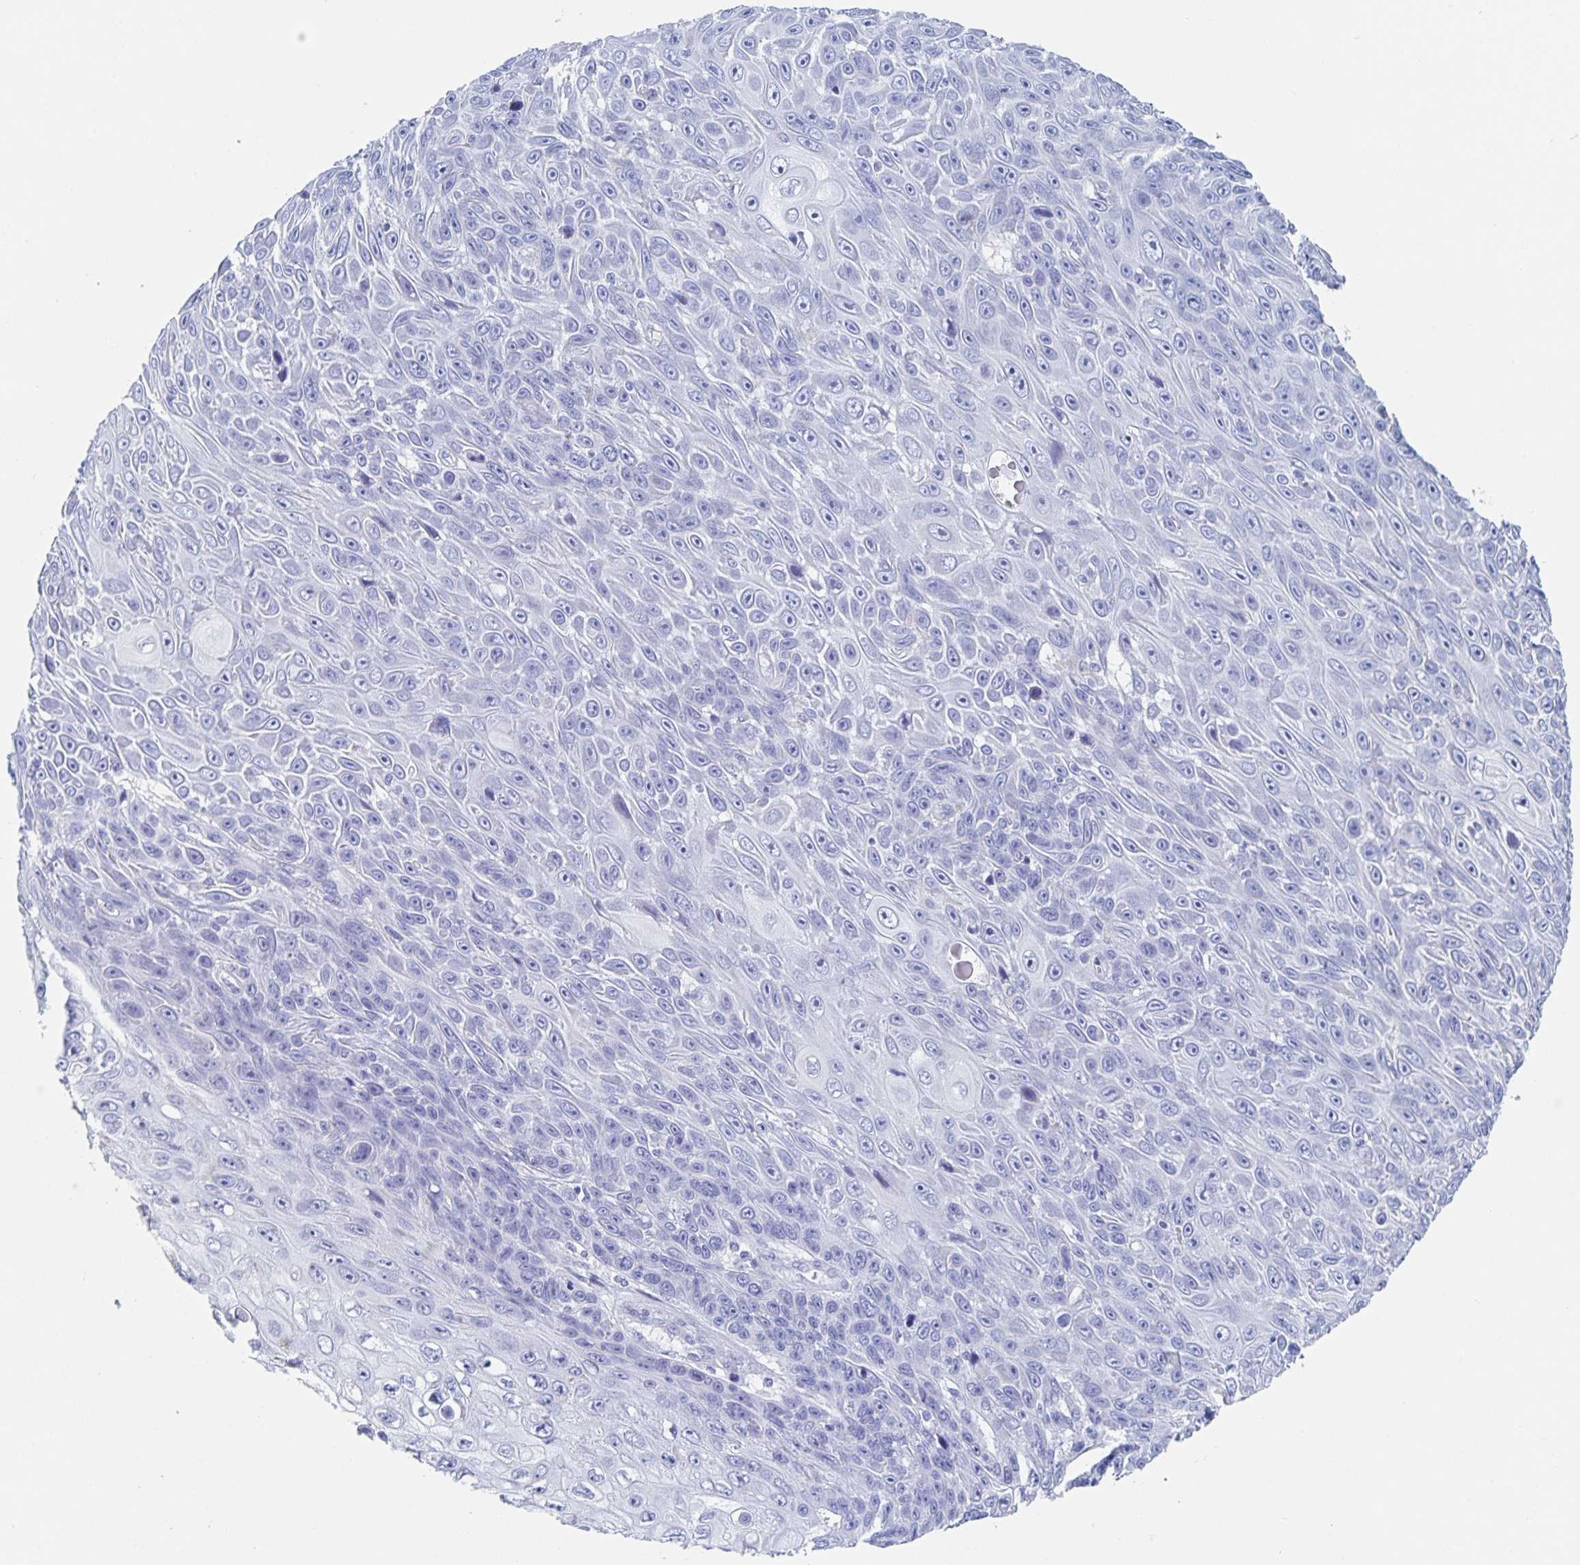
{"staining": {"intensity": "negative", "quantity": "none", "location": "none"}, "tissue": "skin cancer", "cell_type": "Tumor cells", "image_type": "cancer", "snomed": [{"axis": "morphology", "description": "Squamous cell carcinoma, NOS"}, {"axis": "topography", "description": "Skin"}], "caption": "Protein analysis of squamous cell carcinoma (skin) exhibits no significant staining in tumor cells. (DAB IHC, high magnification).", "gene": "DMBT1", "patient": {"sex": "male", "age": 82}}